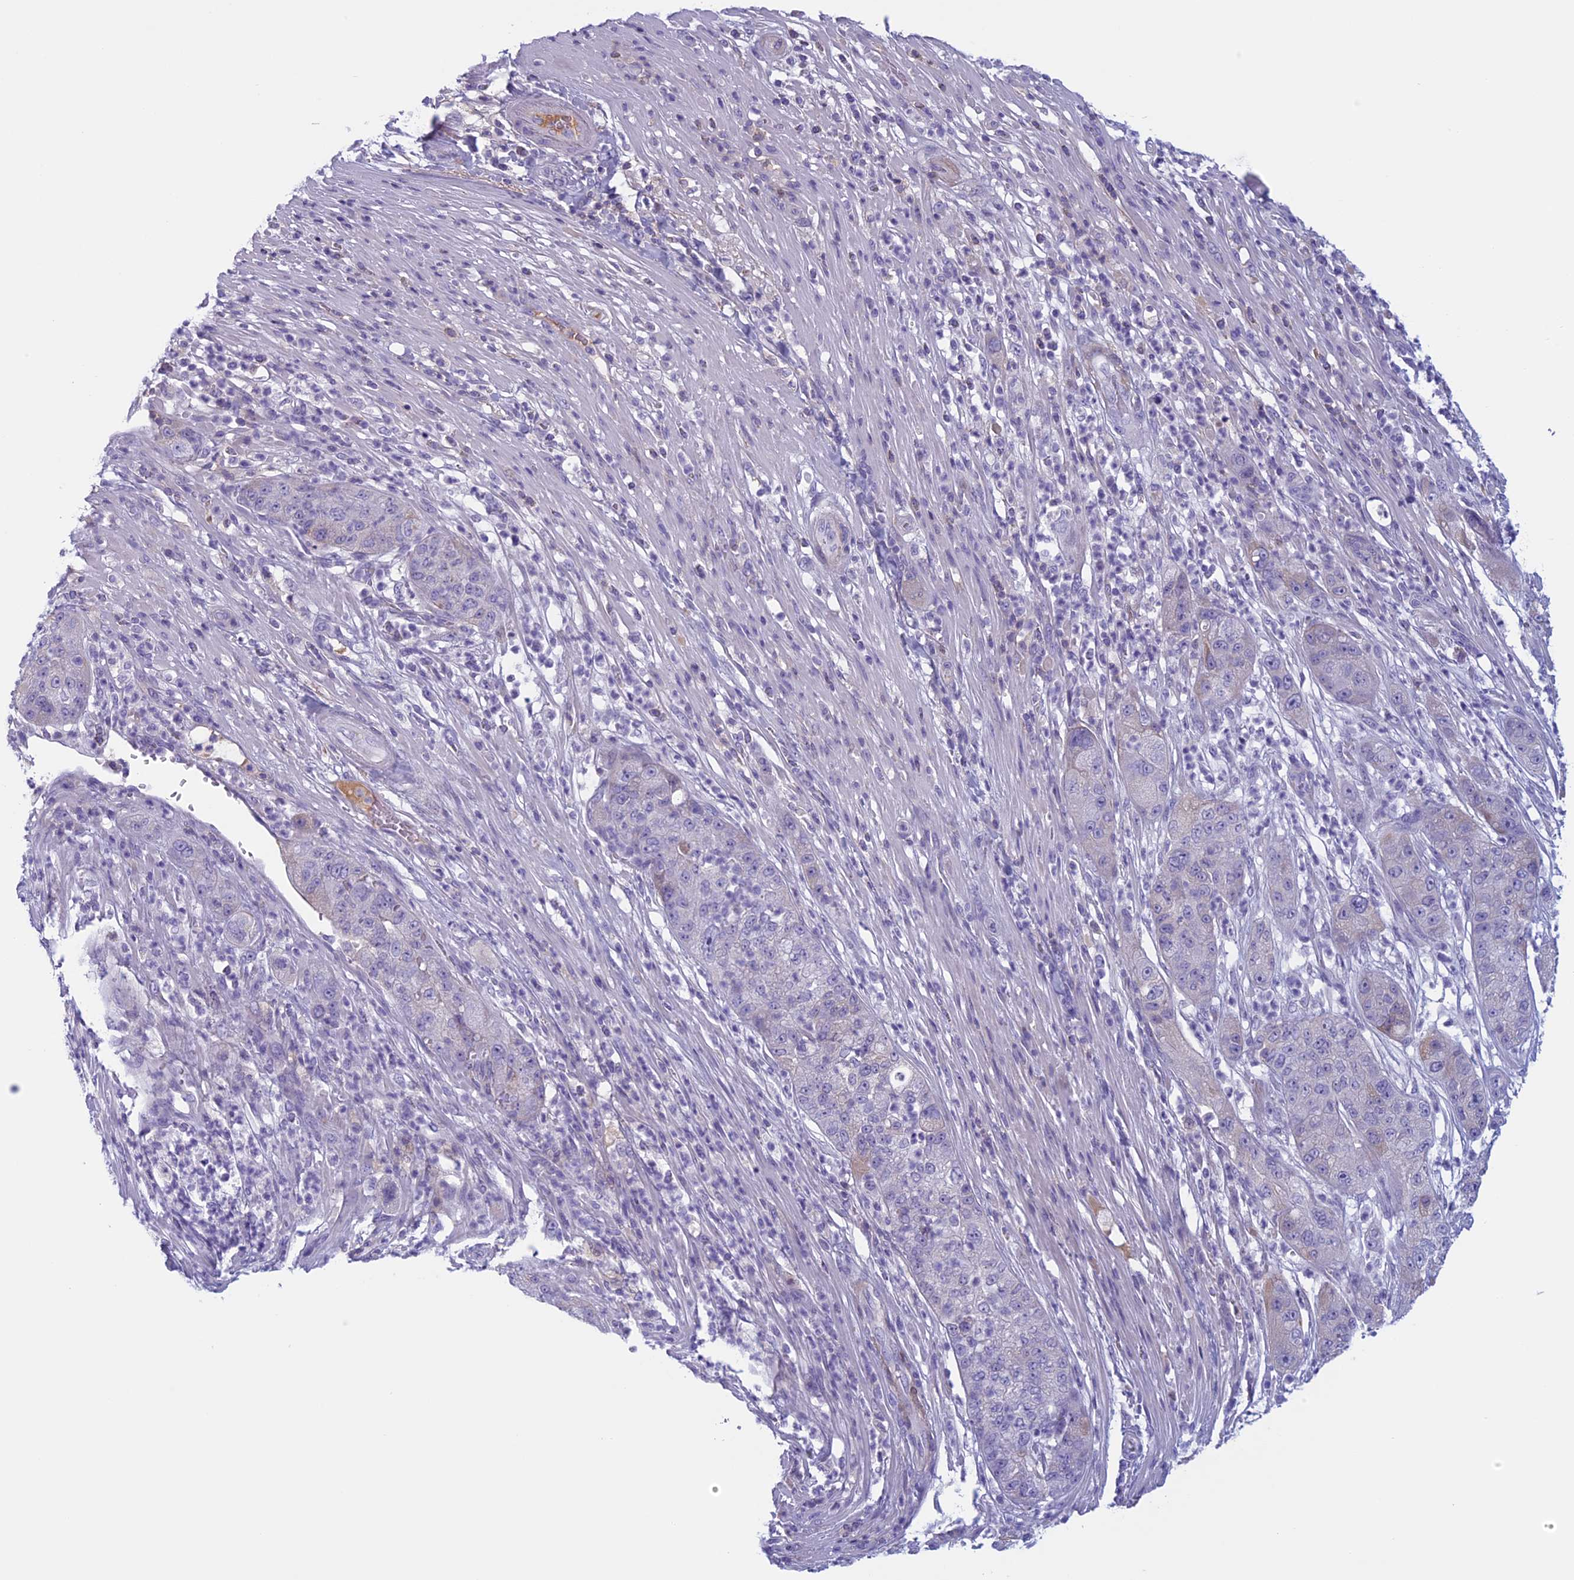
{"staining": {"intensity": "negative", "quantity": "none", "location": "none"}, "tissue": "pancreatic cancer", "cell_type": "Tumor cells", "image_type": "cancer", "snomed": [{"axis": "morphology", "description": "Adenocarcinoma, NOS"}, {"axis": "topography", "description": "Pancreas"}], "caption": "An image of pancreatic adenocarcinoma stained for a protein exhibits no brown staining in tumor cells.", "gene": "ANGPTL2", "patient": {"sex": "female", "age": 78}}